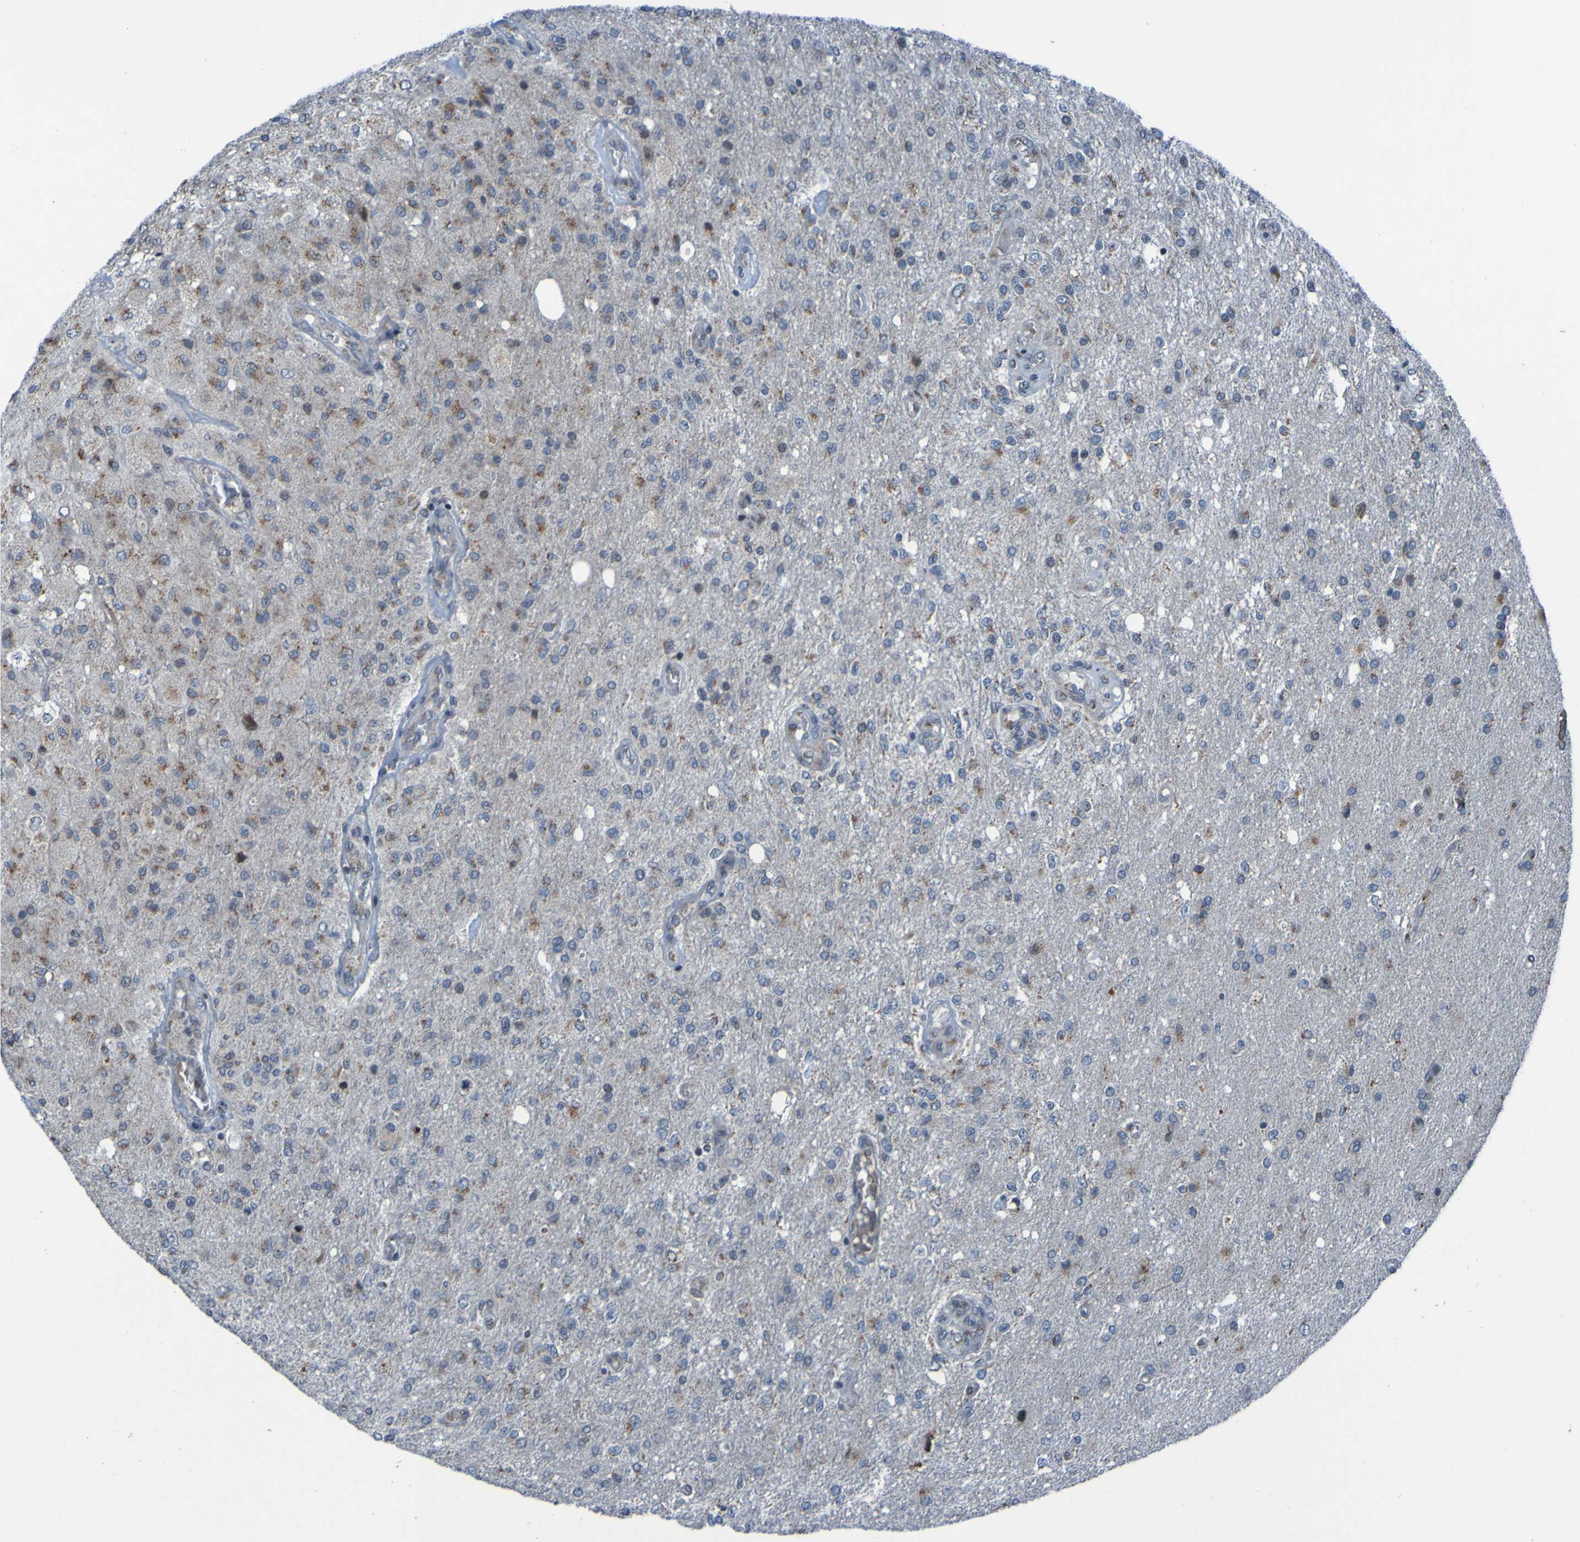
{"staining": {"intensity": "weak", "quantity": "25%-75%", "location": "cytoplasmic/membranous"}, "tissue": "glioma", "cell_type": "Tumor cells", "image_type": "cancer", "snomed": [{"axis": "morphology", "description": "Normal tissue, NOS"}, {"axis": "morphology", "description": "Glioma, malignant, High grade"}, {"axis": "topography", "description": "Cerebral cortex"}], "caption": "Weak cytoplasmic/membranous positivity is present in about 25%-75% of tumor cells in malignant high-grade glioma. The staining was performed using DAB (3,3'-diaminobenzidine) to visualize the protein expression in brown, while the nuclei were stained in blue with hematoxylin (Magnification: 20x).", "gene": "UNG", "patient": {"sex": "male", "age": 77}}